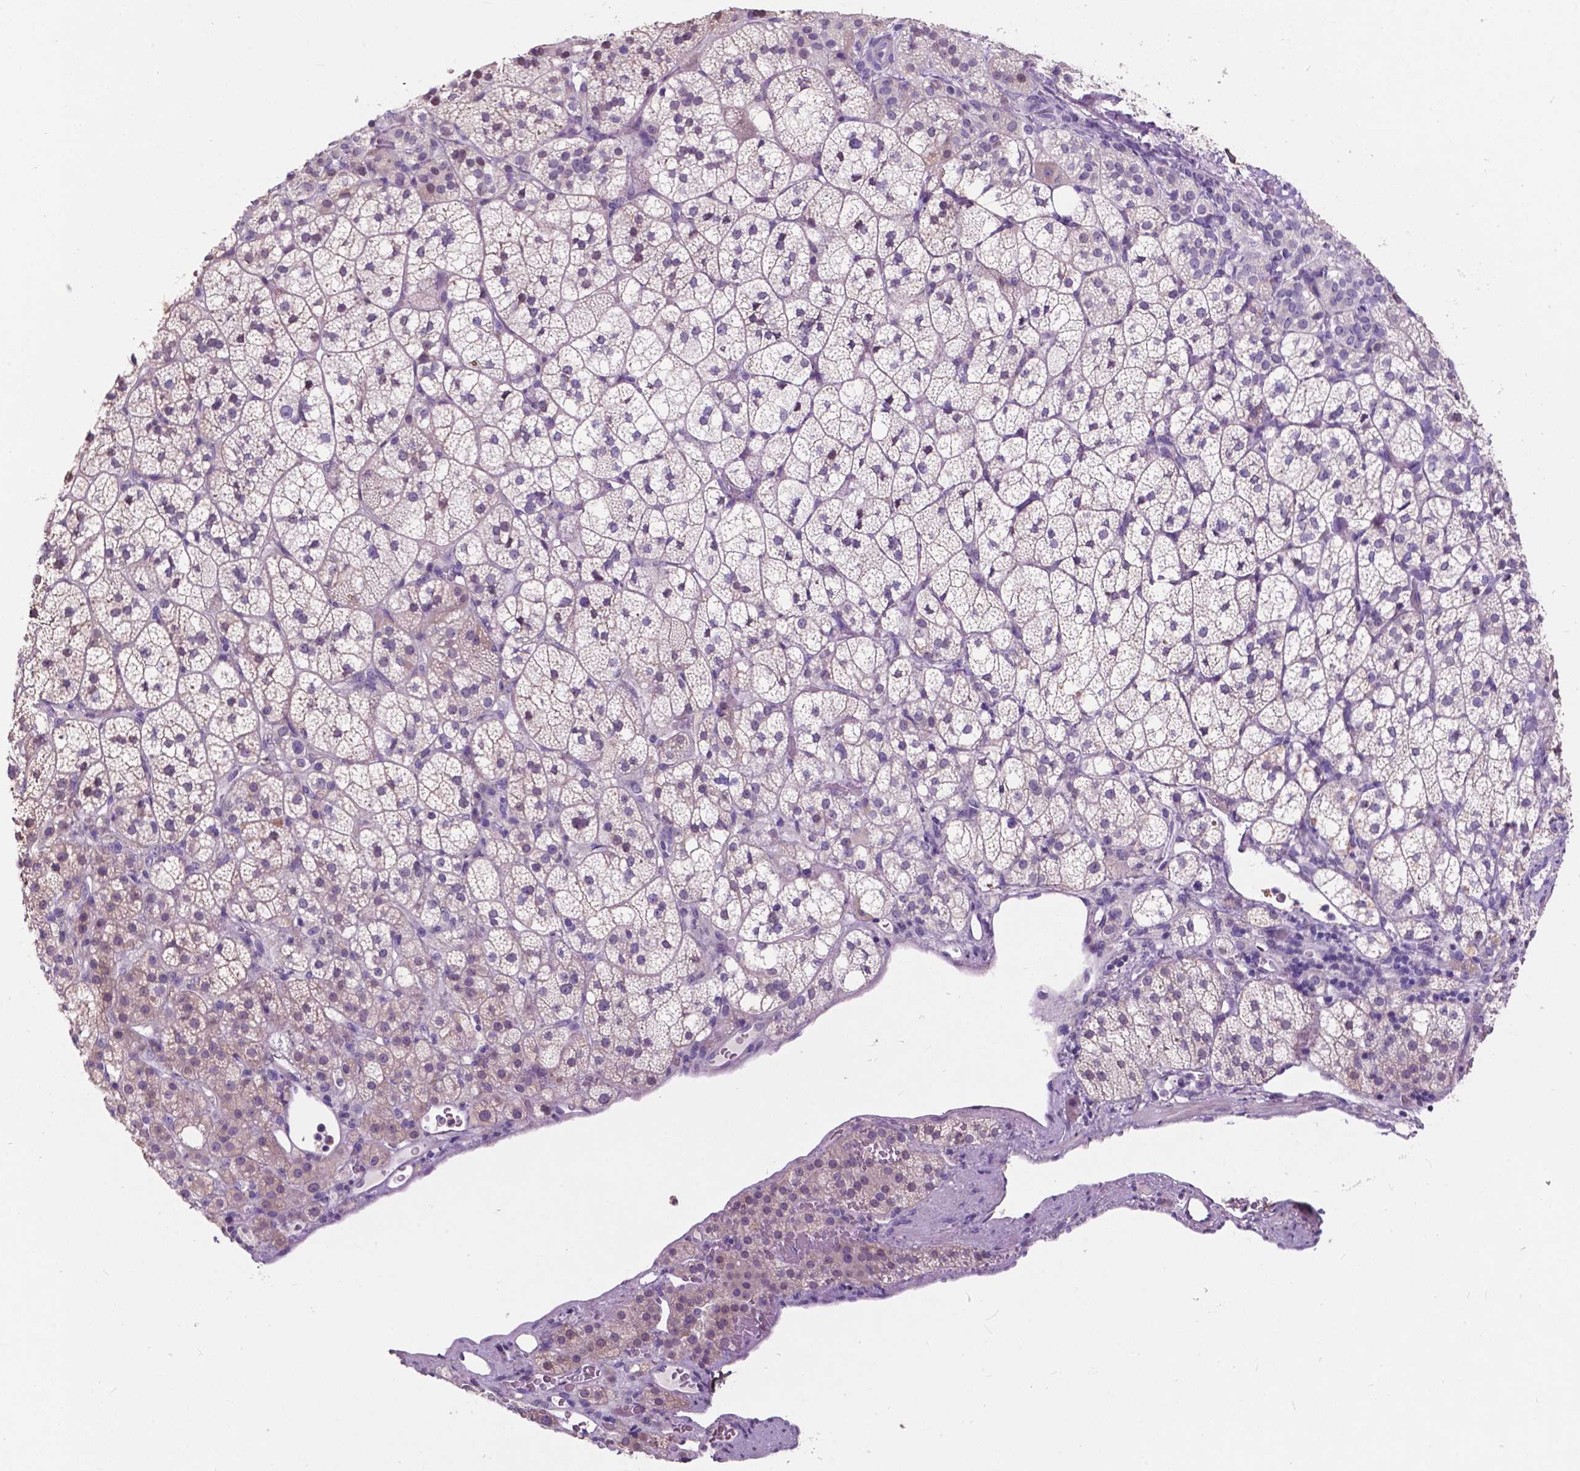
{"staining": {"intensity": "weak", "quantity": "<25%", "location": "nuclear"}, "tissue": "adrenal gland", "cell_type": "Glandular cells", "image_type": "normal", "snomed": [{"axis": "morphology", "description": "Normal tissue, NOS"}, {"axis": "topography", "description": "Adrenal gland"}], "caption": "IHC micrograph of normal adrenal gland stained for a protein (brown), which shows no positivity in glandular cells. The staining was performed using DAB (3,3'-diaminobenzidine) to visualize the protein expression in brown, while the nuclei were stained in blue with hematoxylin (Magnification: 20x).", "gene": "PLSCR1", "patient": {"sex": "female", "age": 60}}